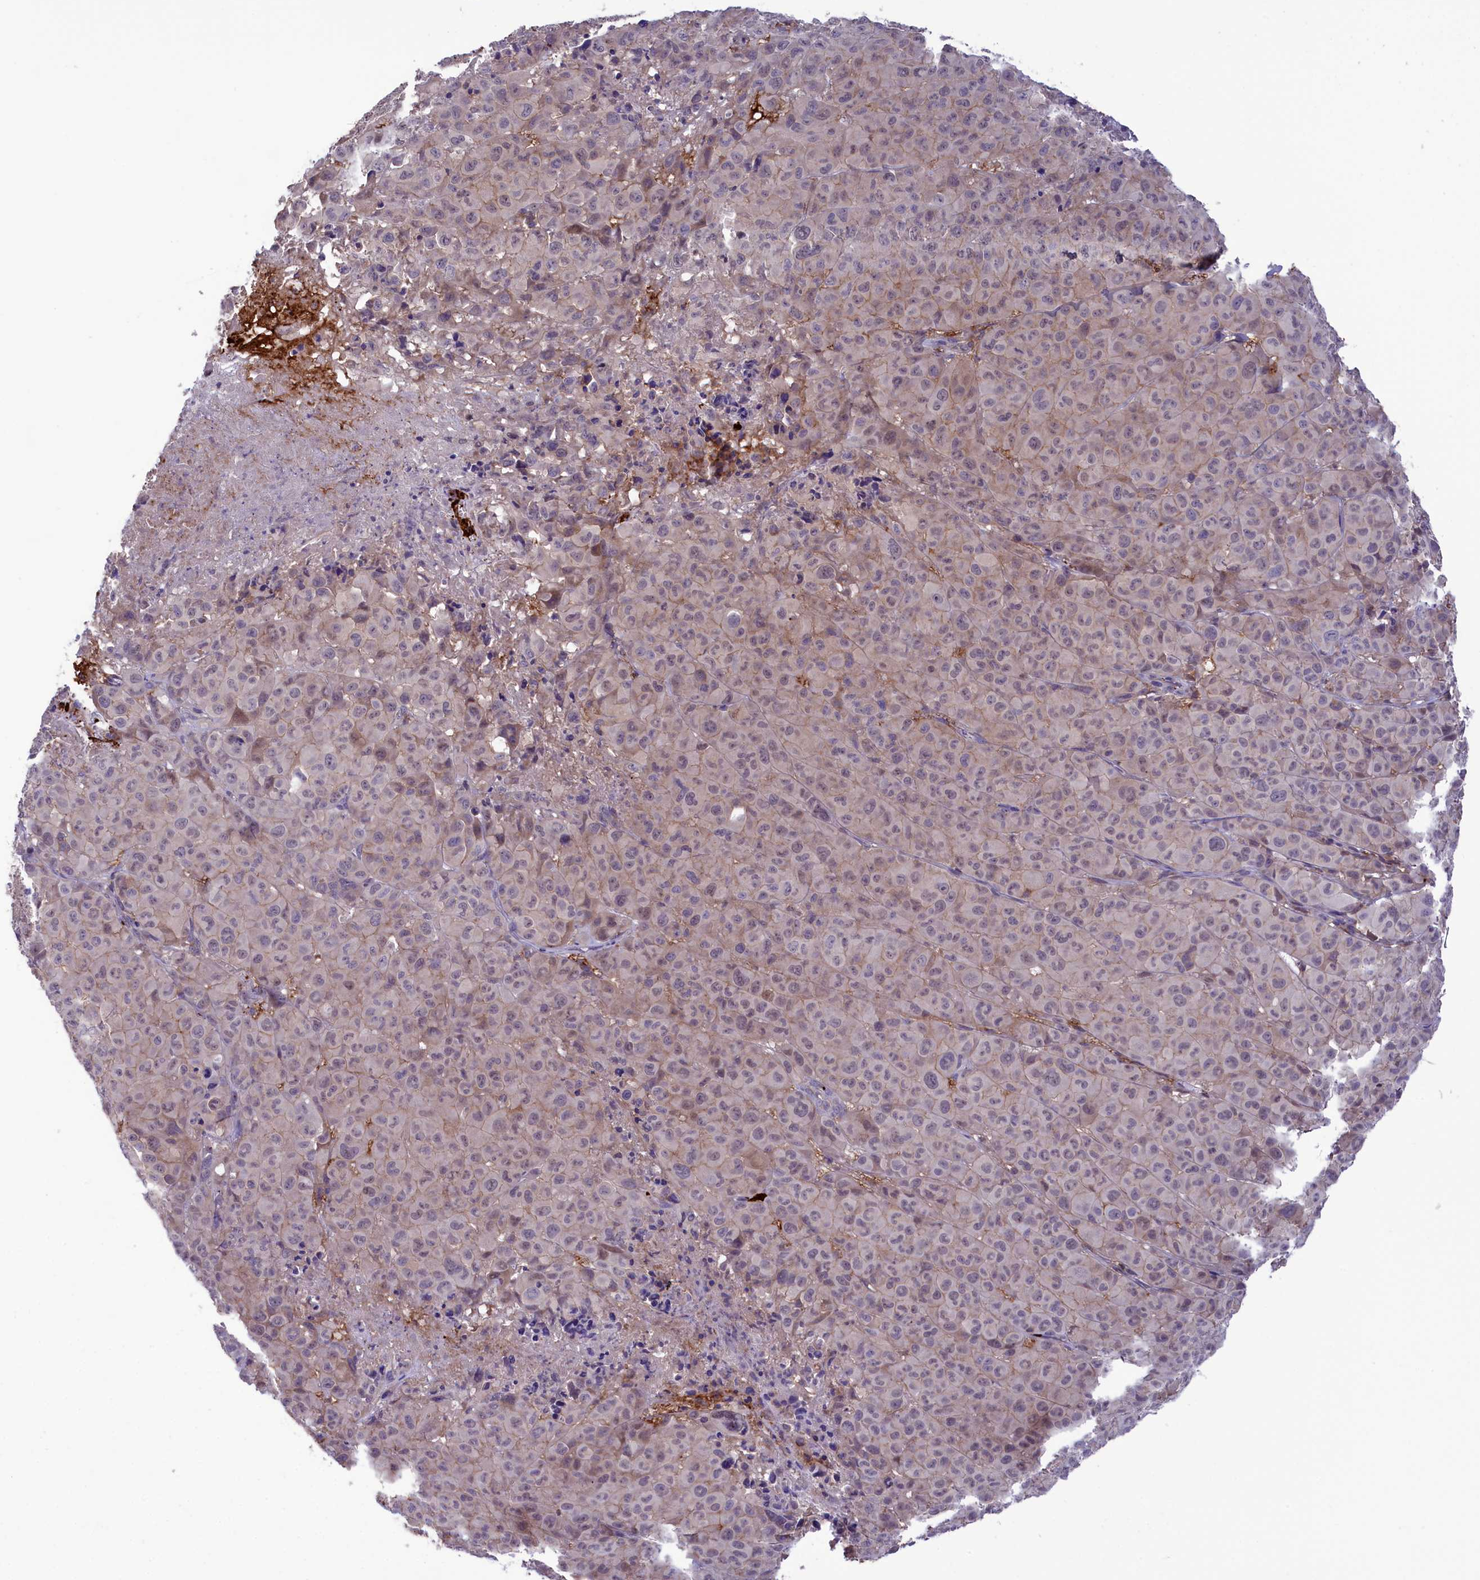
{"staining": {"intensity": "weak", "quantity": "<25%", "location": "cytoplasmic/membranous"}, "tissue": "melanoma", "cell_type": "Tumor cells", "image_type": "cancer", "snomed": [{"axis": "morphology", "description": "Malignant melanoma, NOS"}, {"axis": "topography", "description": "Skin"}], "caption": "High power microscopy photomicrograph of an immunohistochemistry histopathology image of melanoma, revealing no significant positivity in tumor cells.", "gene": "HEATR3", "patient": {"sex": "male", "age": 73}}